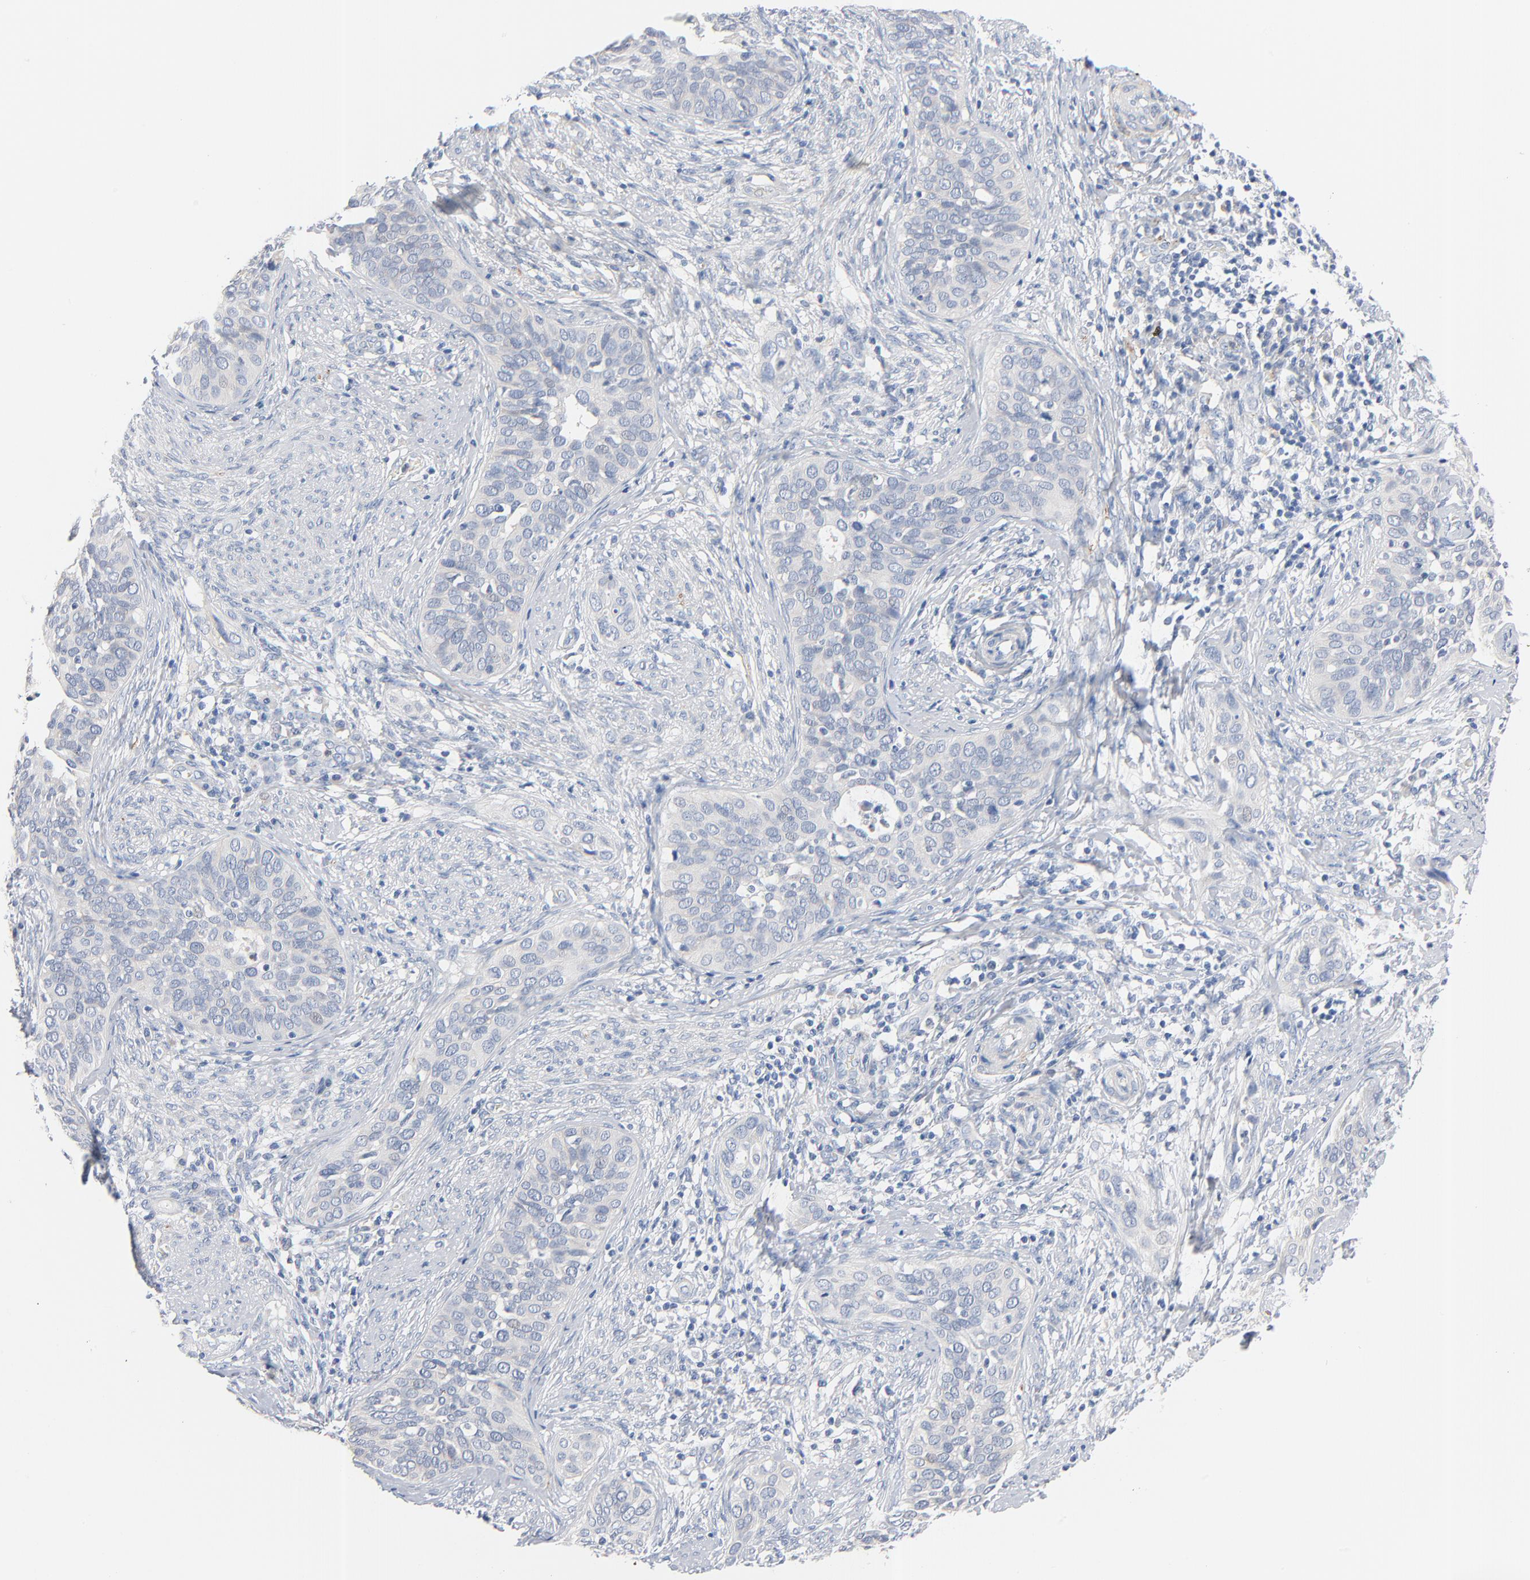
{"staining": {"intensity": "negative", "quantity": "none", "location": "none"}, "tissue": "cervical cancer", "cell_type": "Tumor cells", "image_type": "cancer", "snomed": [{"axis": "morphology", "description": "Squamous cell carcinoma, NOS"}, {"axis": "topography", "description": "Cervix"}], "caption": "This is an immunohistochemistry (IHC) histopathology image of human cervical cancer. There is no positivity in tumor cells.", "gene": "IFT43", "patient": {"sex": "female", "age": 31}}